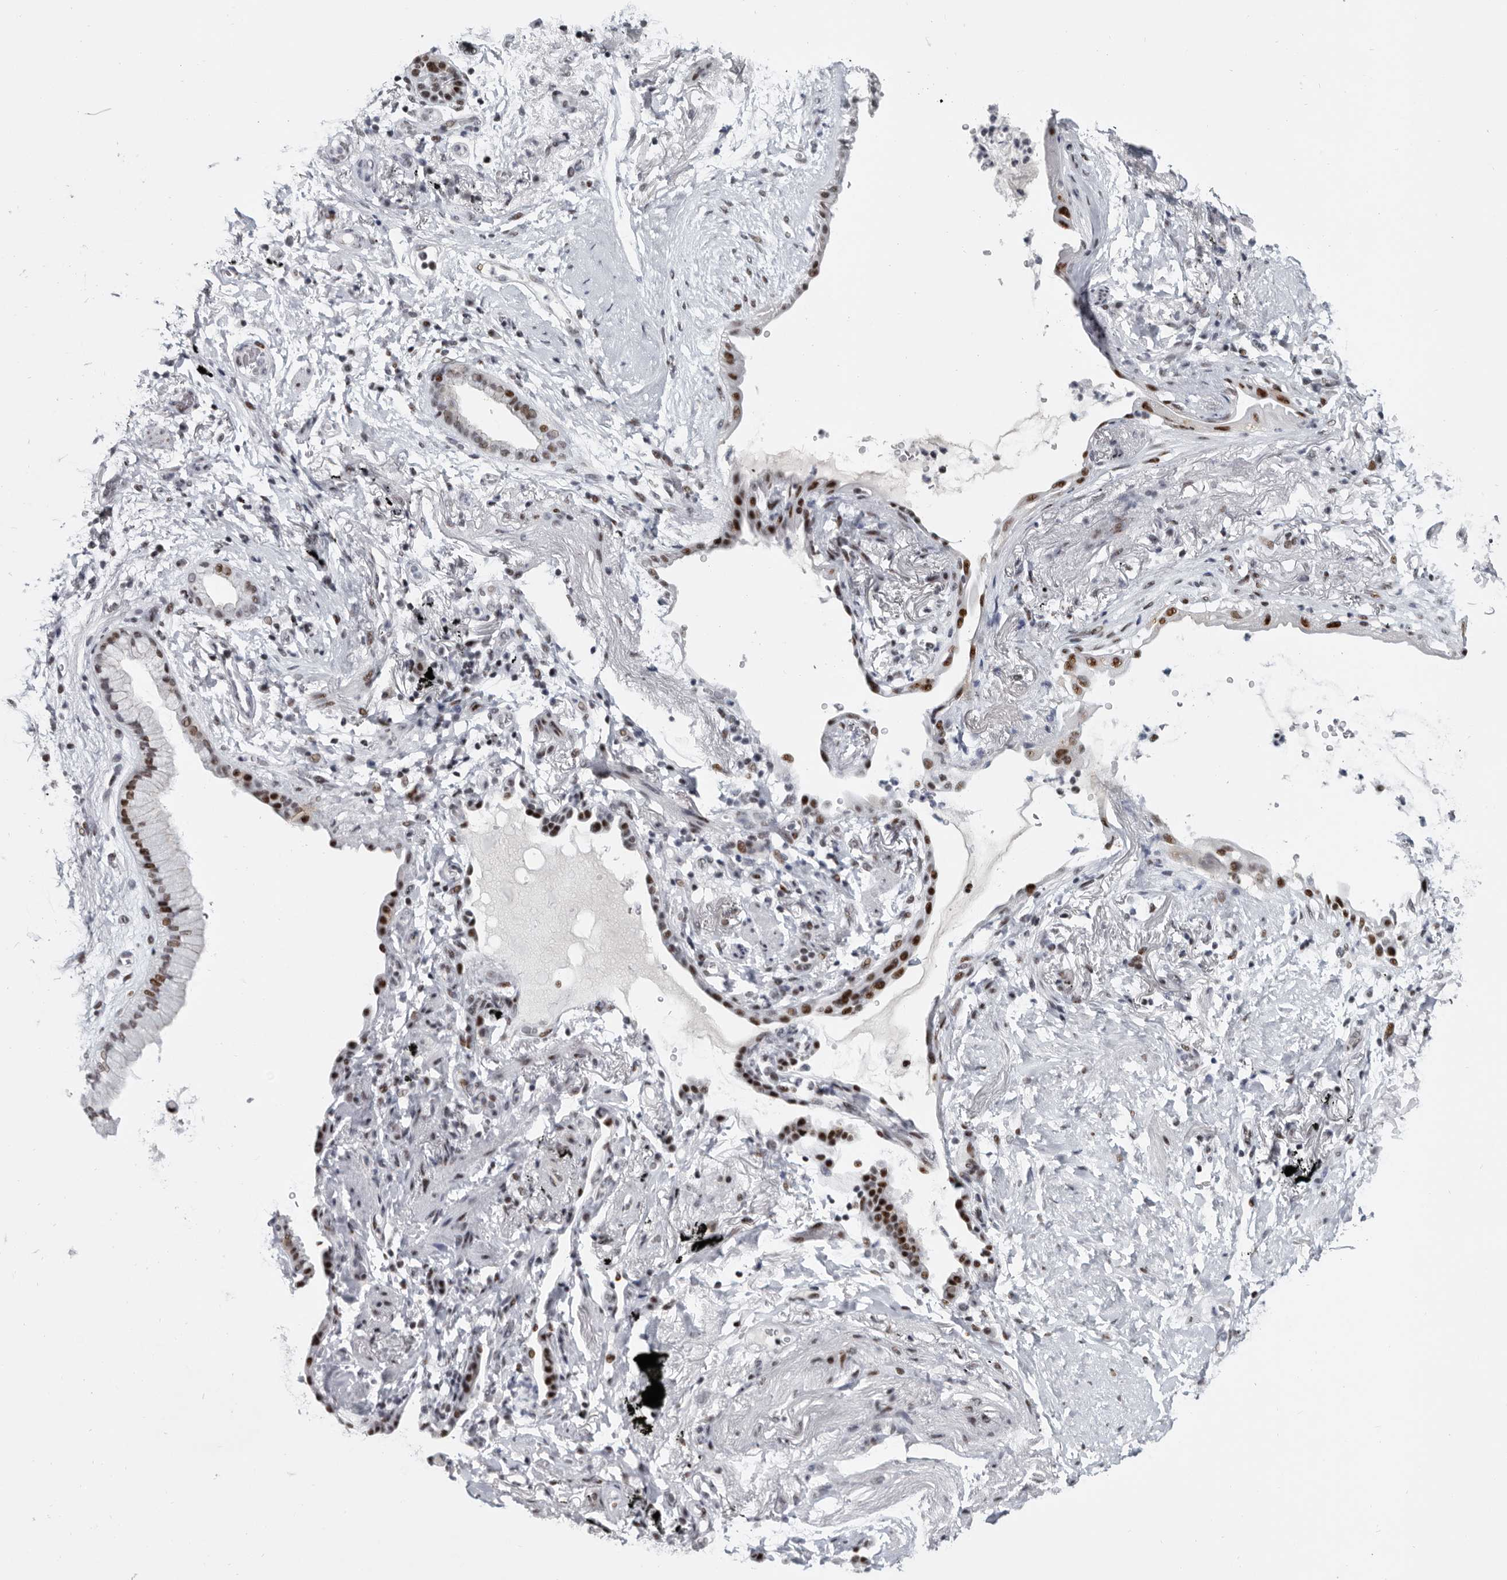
{"staining": {"intensity": "moderate", "quantity": ">75%", "location": "nuclear"}, "tissue": "lung cancer", "cell_type": "Tumor cells", "image_type": "cancer", "snomed": [{"axis": "morphology", "description": "Adenocarcinoma, NOS"}, {"axis": "topography", "description": "Lung"}], "caption": "Immunohistochemical staining of human lung adenocarcinoma shows medium levels of moderate nuclear protein staining in about >75% of tumor cells. (DAB (3,3'-diaminobenzidine) = brown stain, brightfield microscopy at high magnification).", "gene": "WRAP73", "patient": {"sex": "female", "age": 70}}